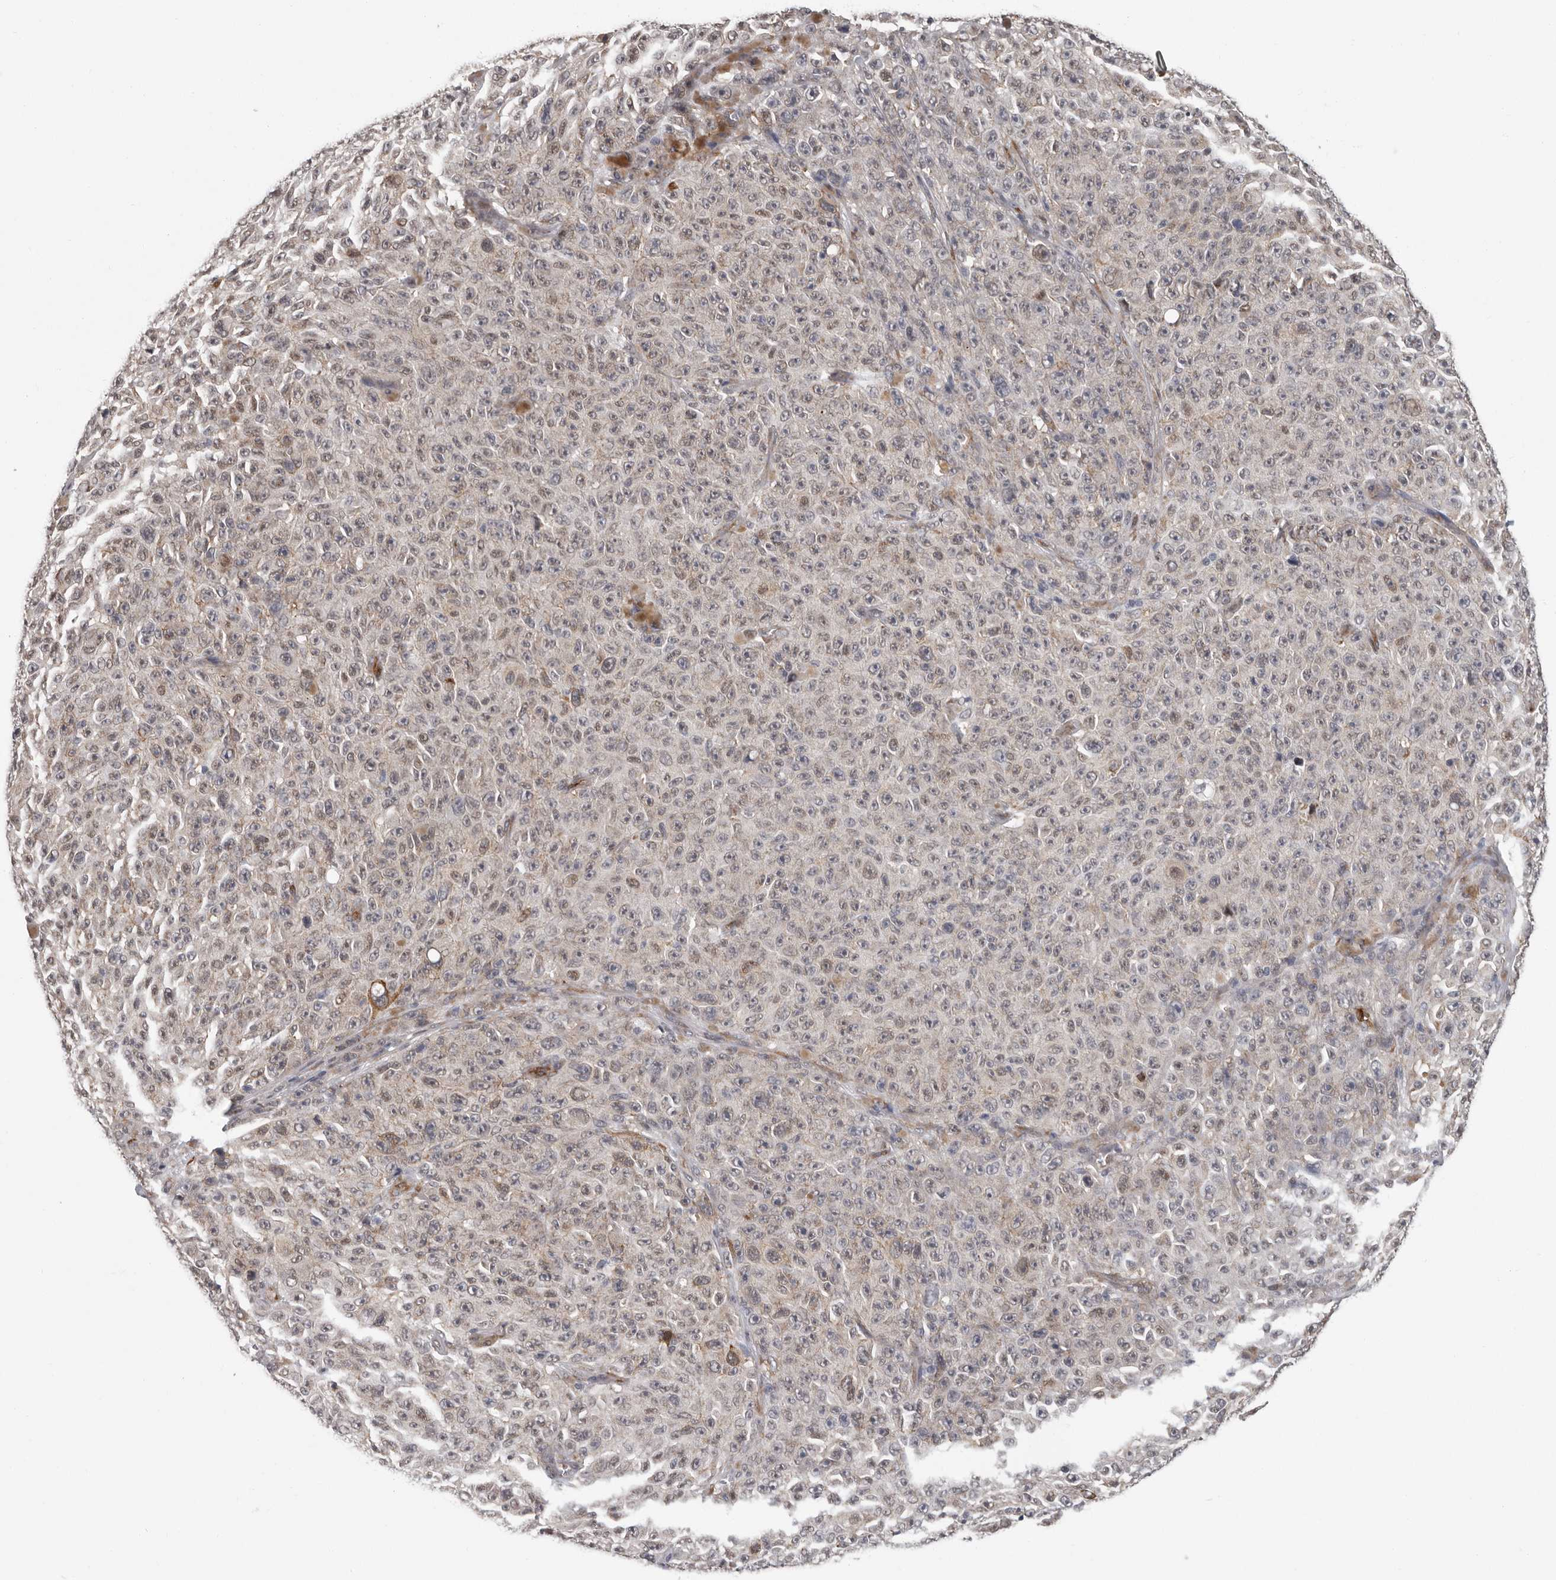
{"staining": {"intensity": "negative", "quantity": "none", "location": "none"}, "tissue": "melanoma", "cell_type": "Tumor cells", "image_type": "cancer", "snomed": [{"axis": "morphology", "description": "Malignant melanoma, NOS"}, {"axis": "topography", "description": "Skin"}], "caption": "IHC micrograph of melanoma stained for a protein (brown), which exhibits no expression in tumor cells. (DAB (3,3'-diaminobenzidine) immunohistochemistry visualized using brightfield microscopy, high magnification).", "gene": "RALGPS2", "patient": {"sex": "female", "age": 82}}